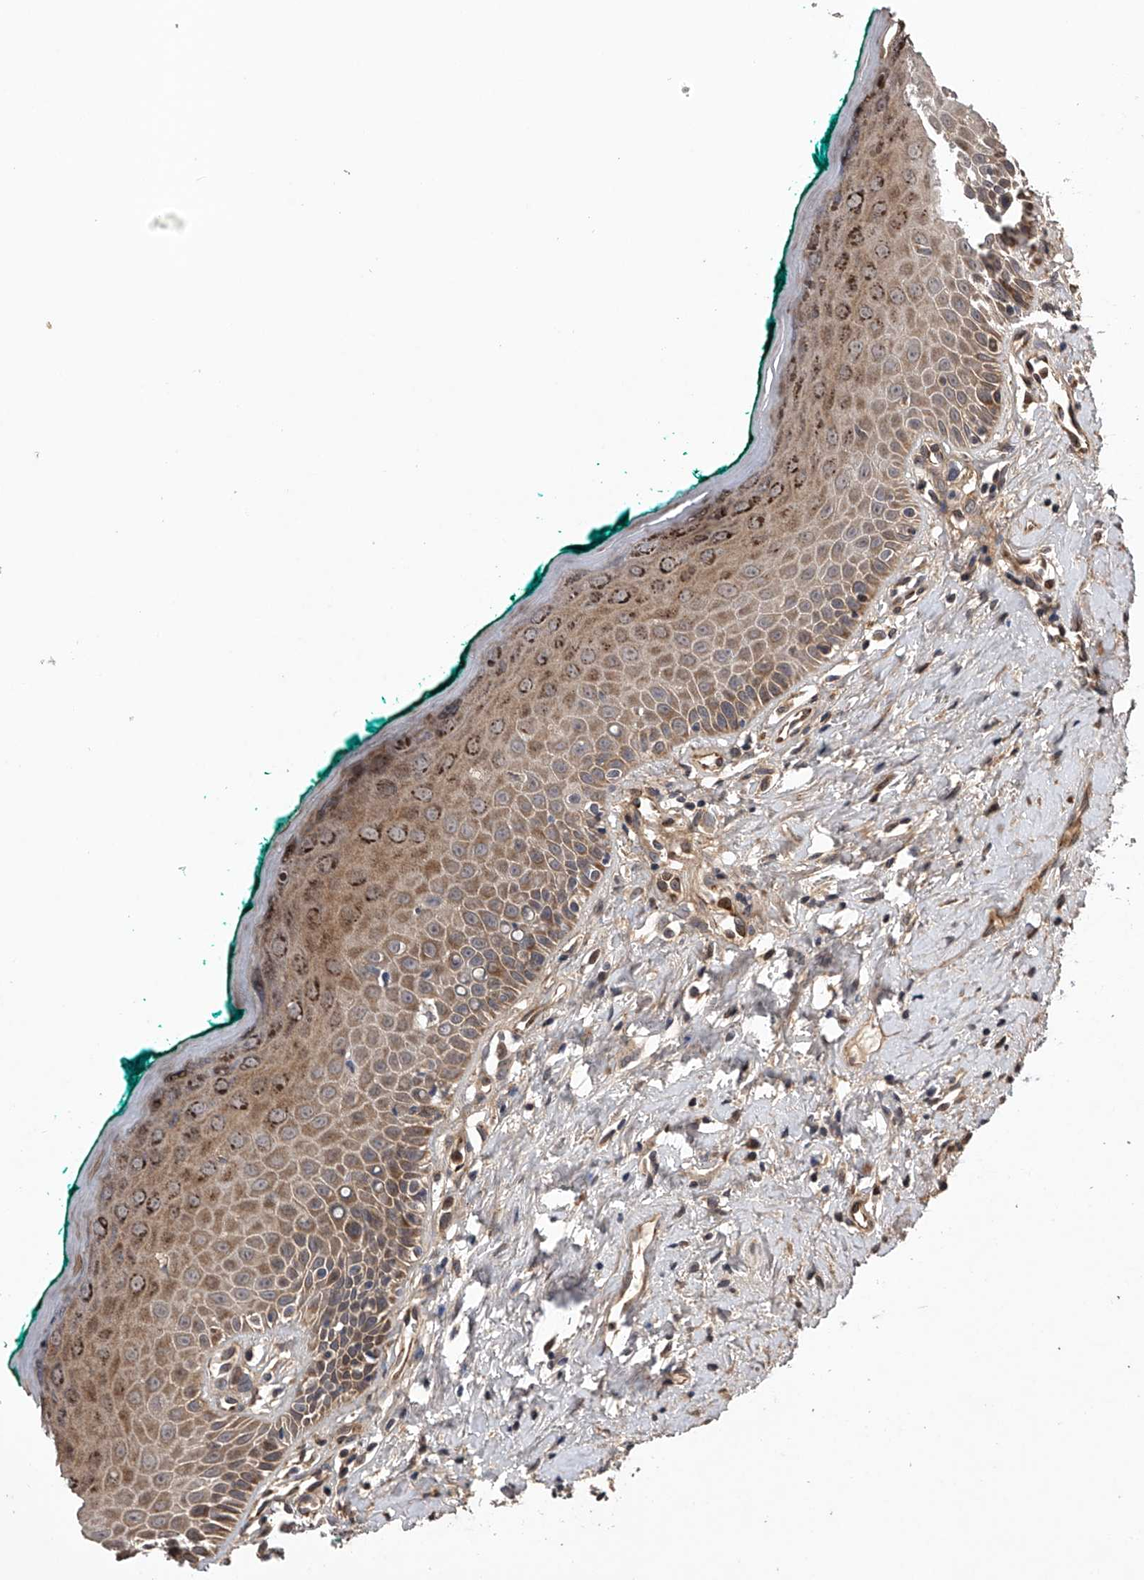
{"staining": {"intensity": "moderate", "quantity": ">75%", "location": "cytoplasmic/membranous,nuclear"}, "tissue": "oral mucosa", "cell_type": "Squamous epithelial cells", "image_type": "normal", "snomed": [{"axis": "morphology", "description": "Normal tissue, NOS"}, {"axis": "topography", "description": "Oral tissue"}], "caption": "Brown immunohistochemical staining in normal human oral mucosa displays moderate cytoplasmic/membranous,nuclear positivity in about >75% of squamous epithelial cells.", "gene": "MAP3K11", "patient": {"sex": "female", "age": 70}}